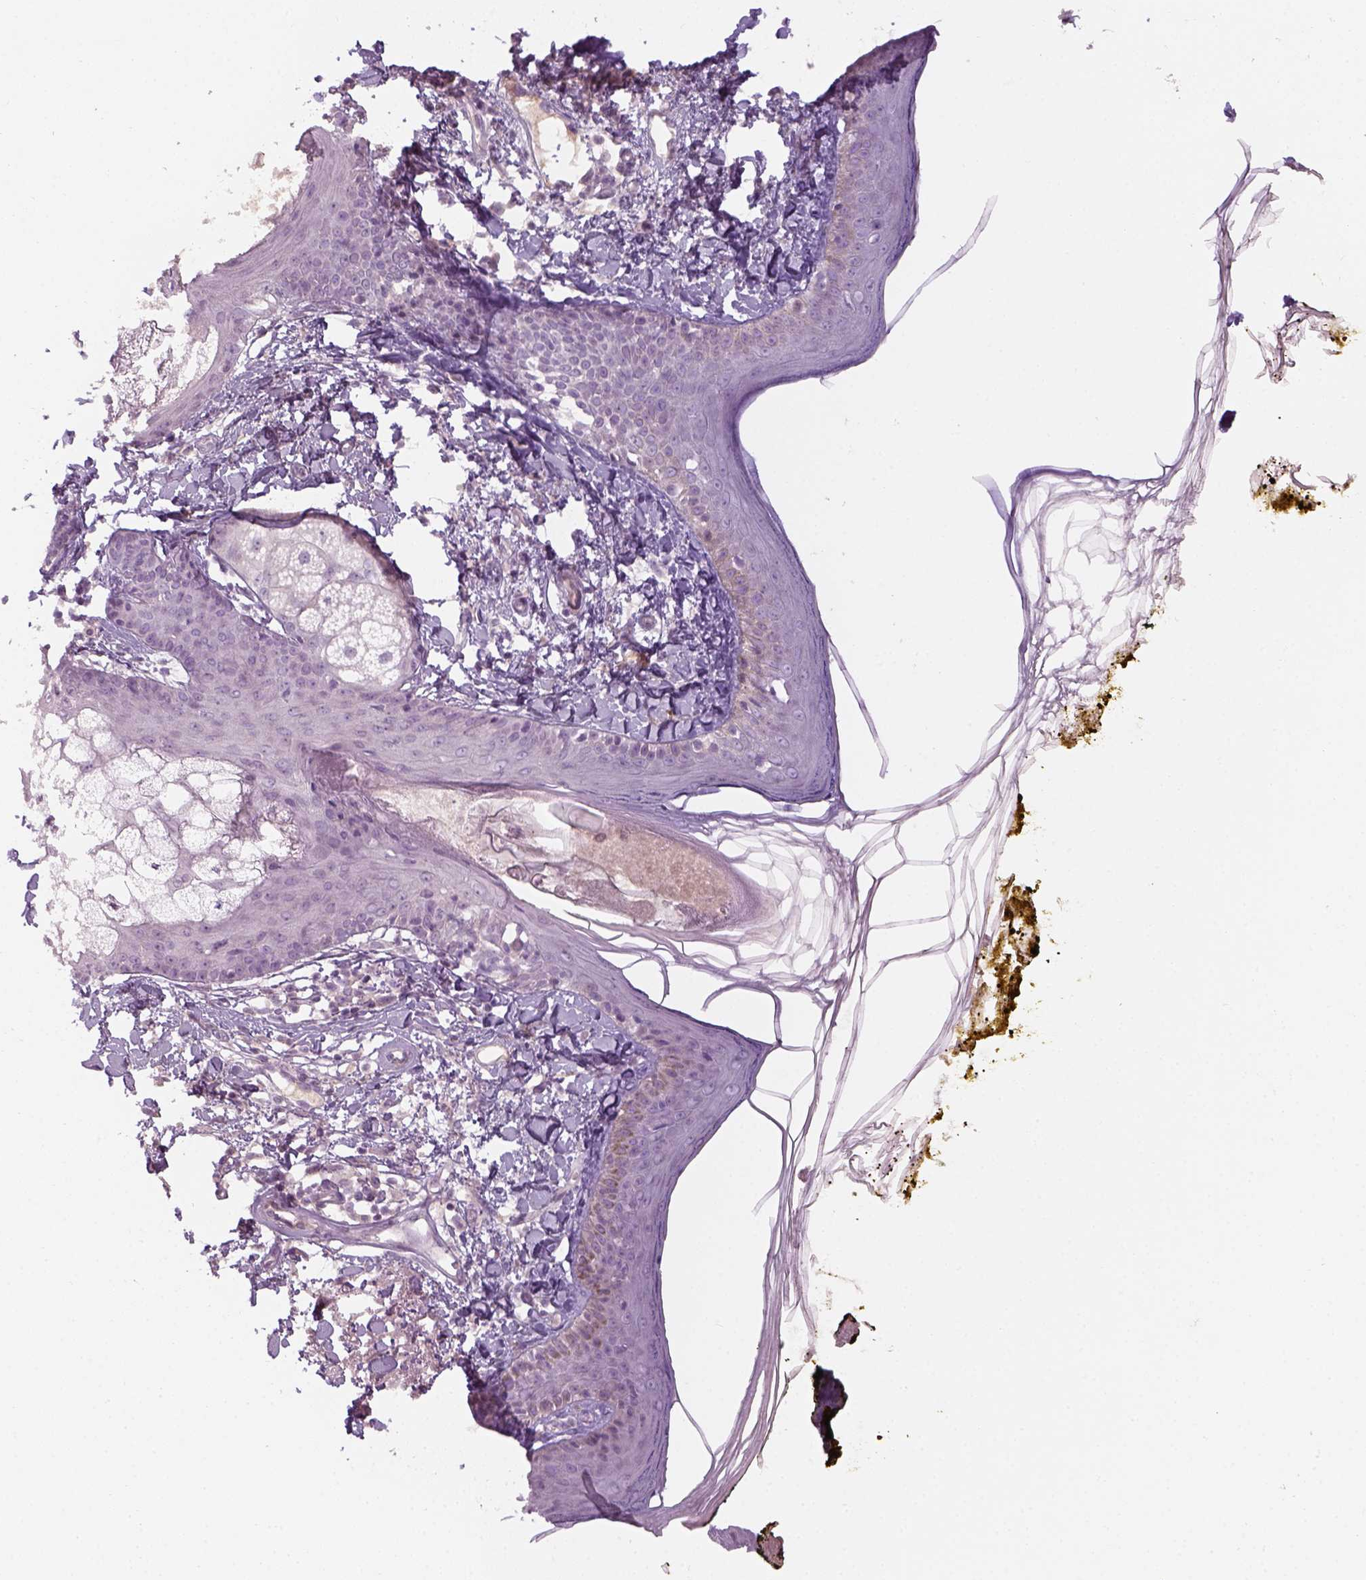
{"staining": {"intensity": "negative", "quantity": "none", "location": "none"}, "tissue": "skin", "cell_type": "Fibroblasts", "image_type": "normal", "snomed": [{"axis": "morphology", "description": "Normal tissue, NOS"}, {"axis": "topography", "description": "Skin"}], "caption": "The micrograph displays no staining of fibroblasts in unremarkable skin.", "gene": "GFI1B", "patient": {"sex": "male", "age": 76}}